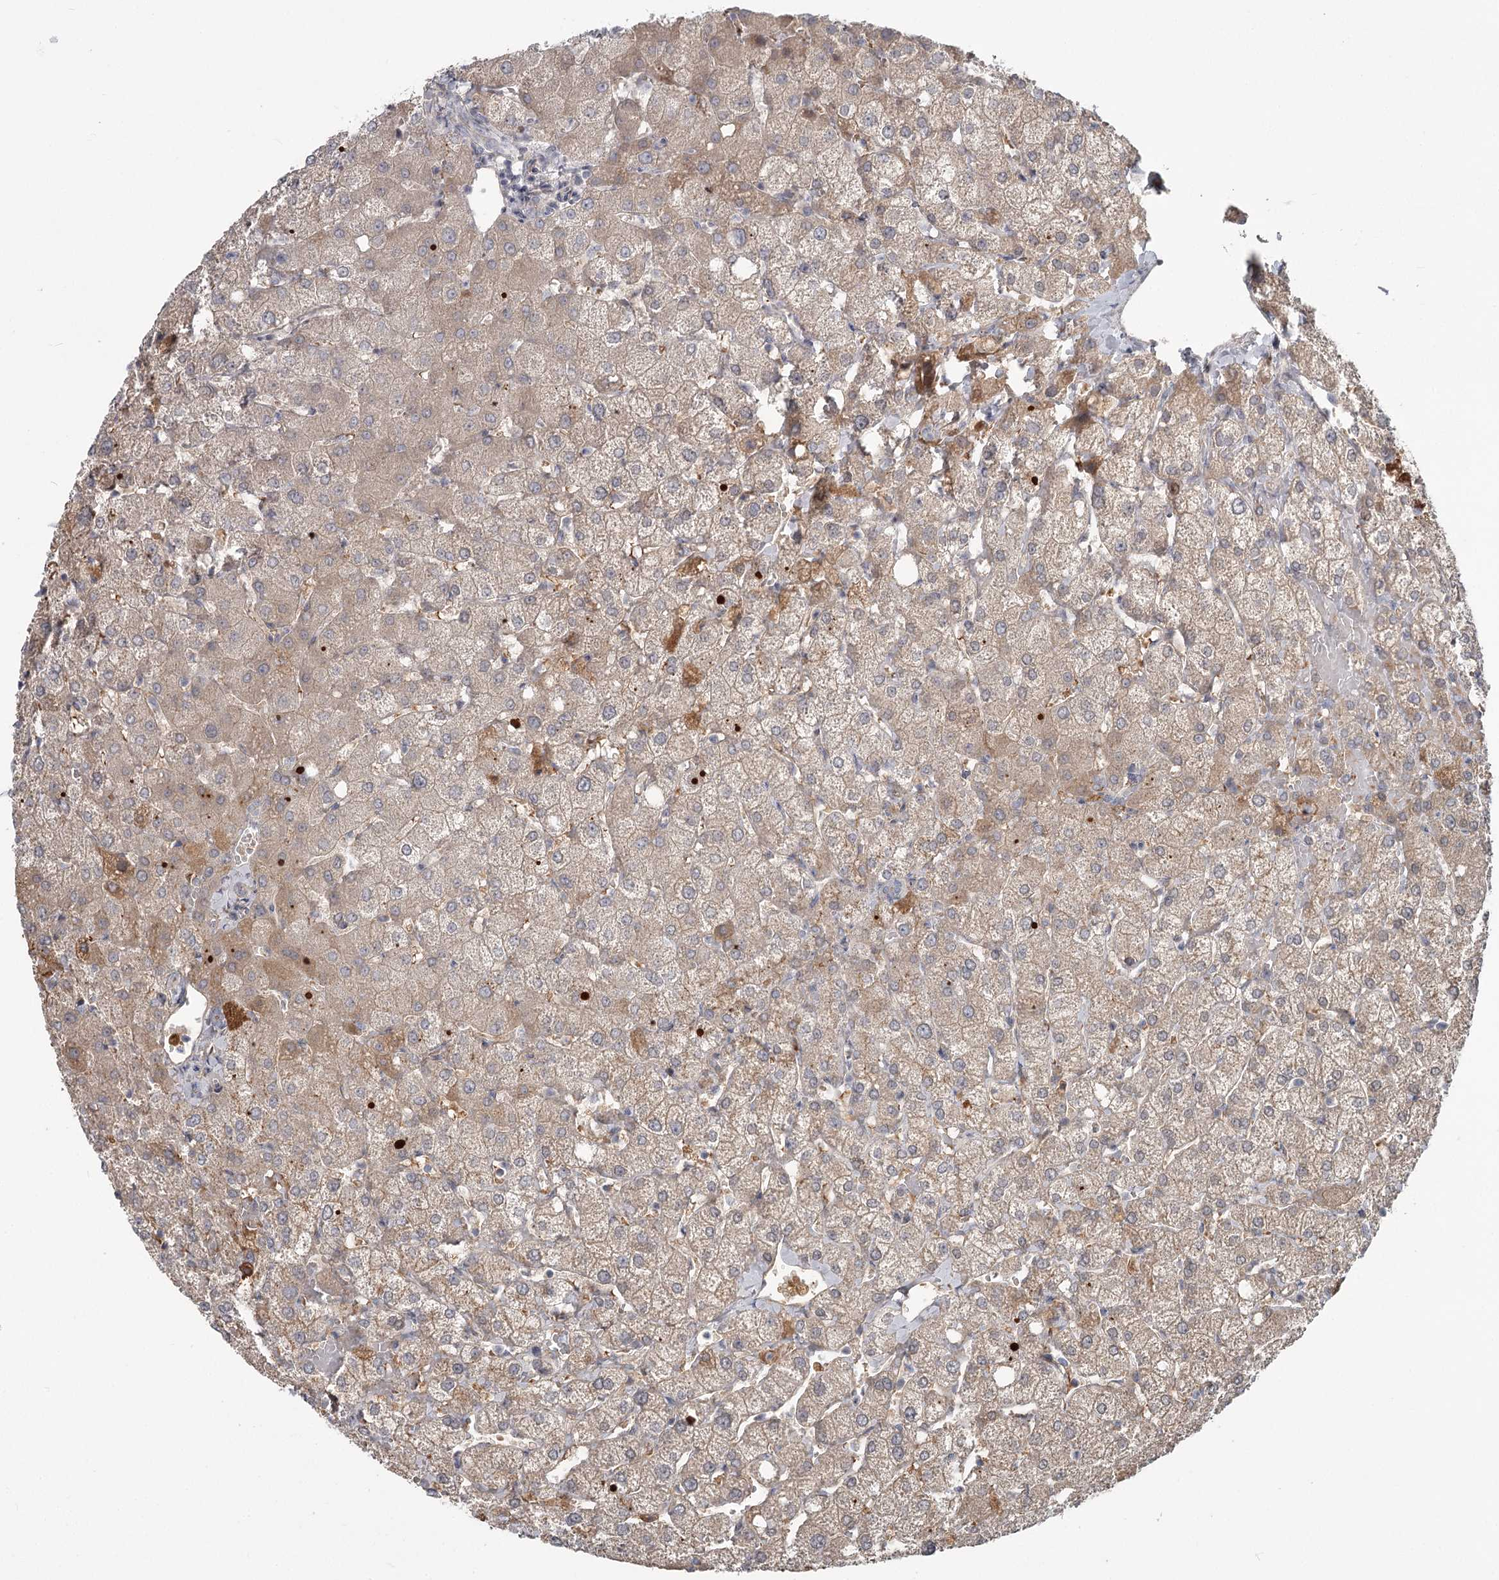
{"staining": {"intensity": "negative", "quantity": "none", "location": "none"}, "tissue": "liver", "cell_type": "Cholangiocytes", "image_type": "normal", "snomed": [{"axis": "morphology", "description": "Normal tissue, NOS"}, {"axis": "topography", "description": "Liver"}], "caption": "The histopathology image displays no significant staining in cholangiocytes of liver.", "gene": "DHRS9", "patient": {"sex": "female", "age": 54}}